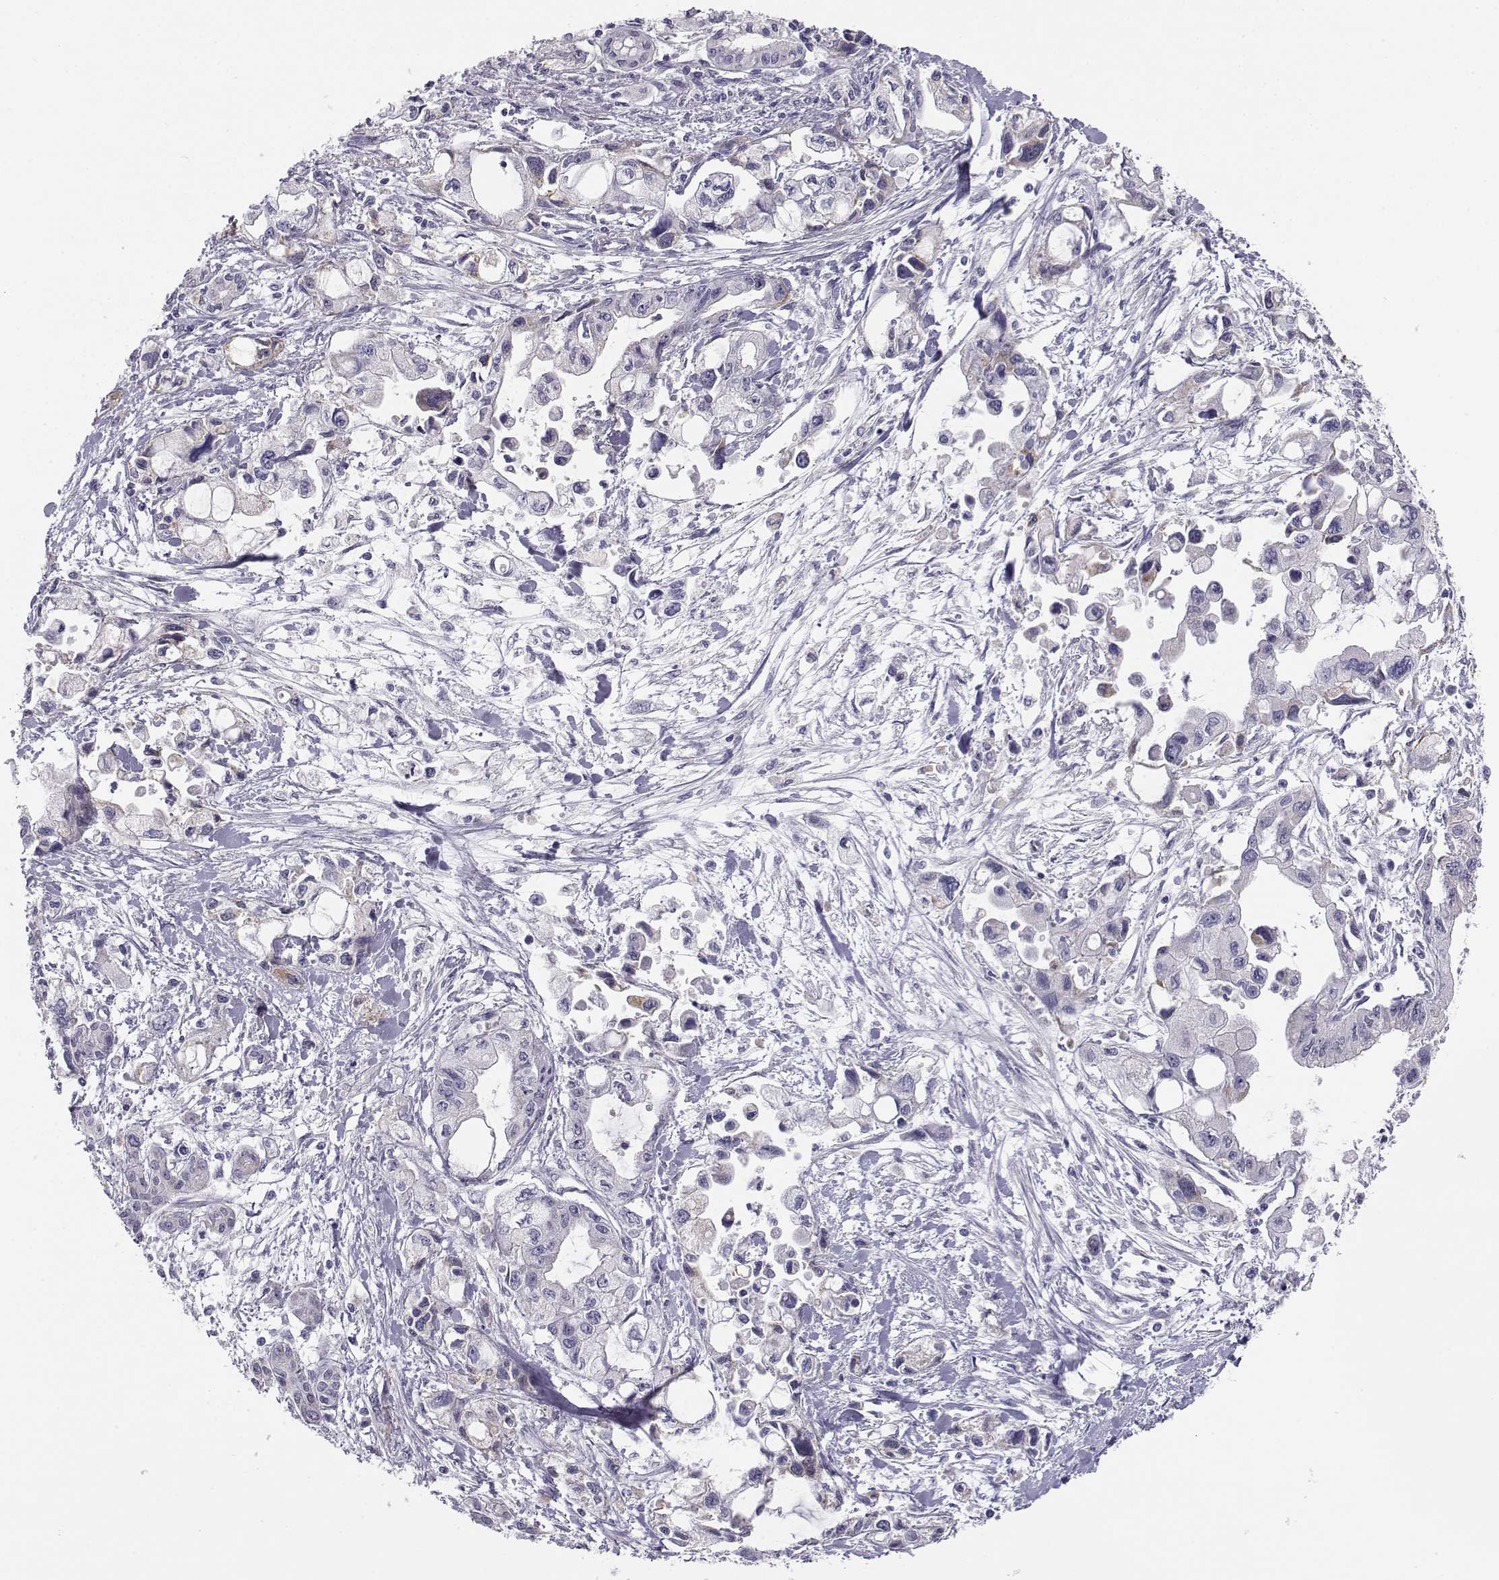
{"staining": {"intensity": "negative", "quantity": "none", "location": "none"}, "tissue": "pancreatic cancer", "cell_type": "Tumor cells", "image_type": "cancer", "snomed": [{"axis": "morphology", "description": "Adenocarcinoma, NOS"}, {"axis": "topography", "description": "Pancreas"}], "caption": "DAB (3,3'-diaminobenzidine) immunohistochemical staining of human pancreatic cancer (adenocarcinoma) exhibits no significant positivity in tumor cells.", "gene": "KCNMB4", "patient": {"sex": "female", "age": 61}}